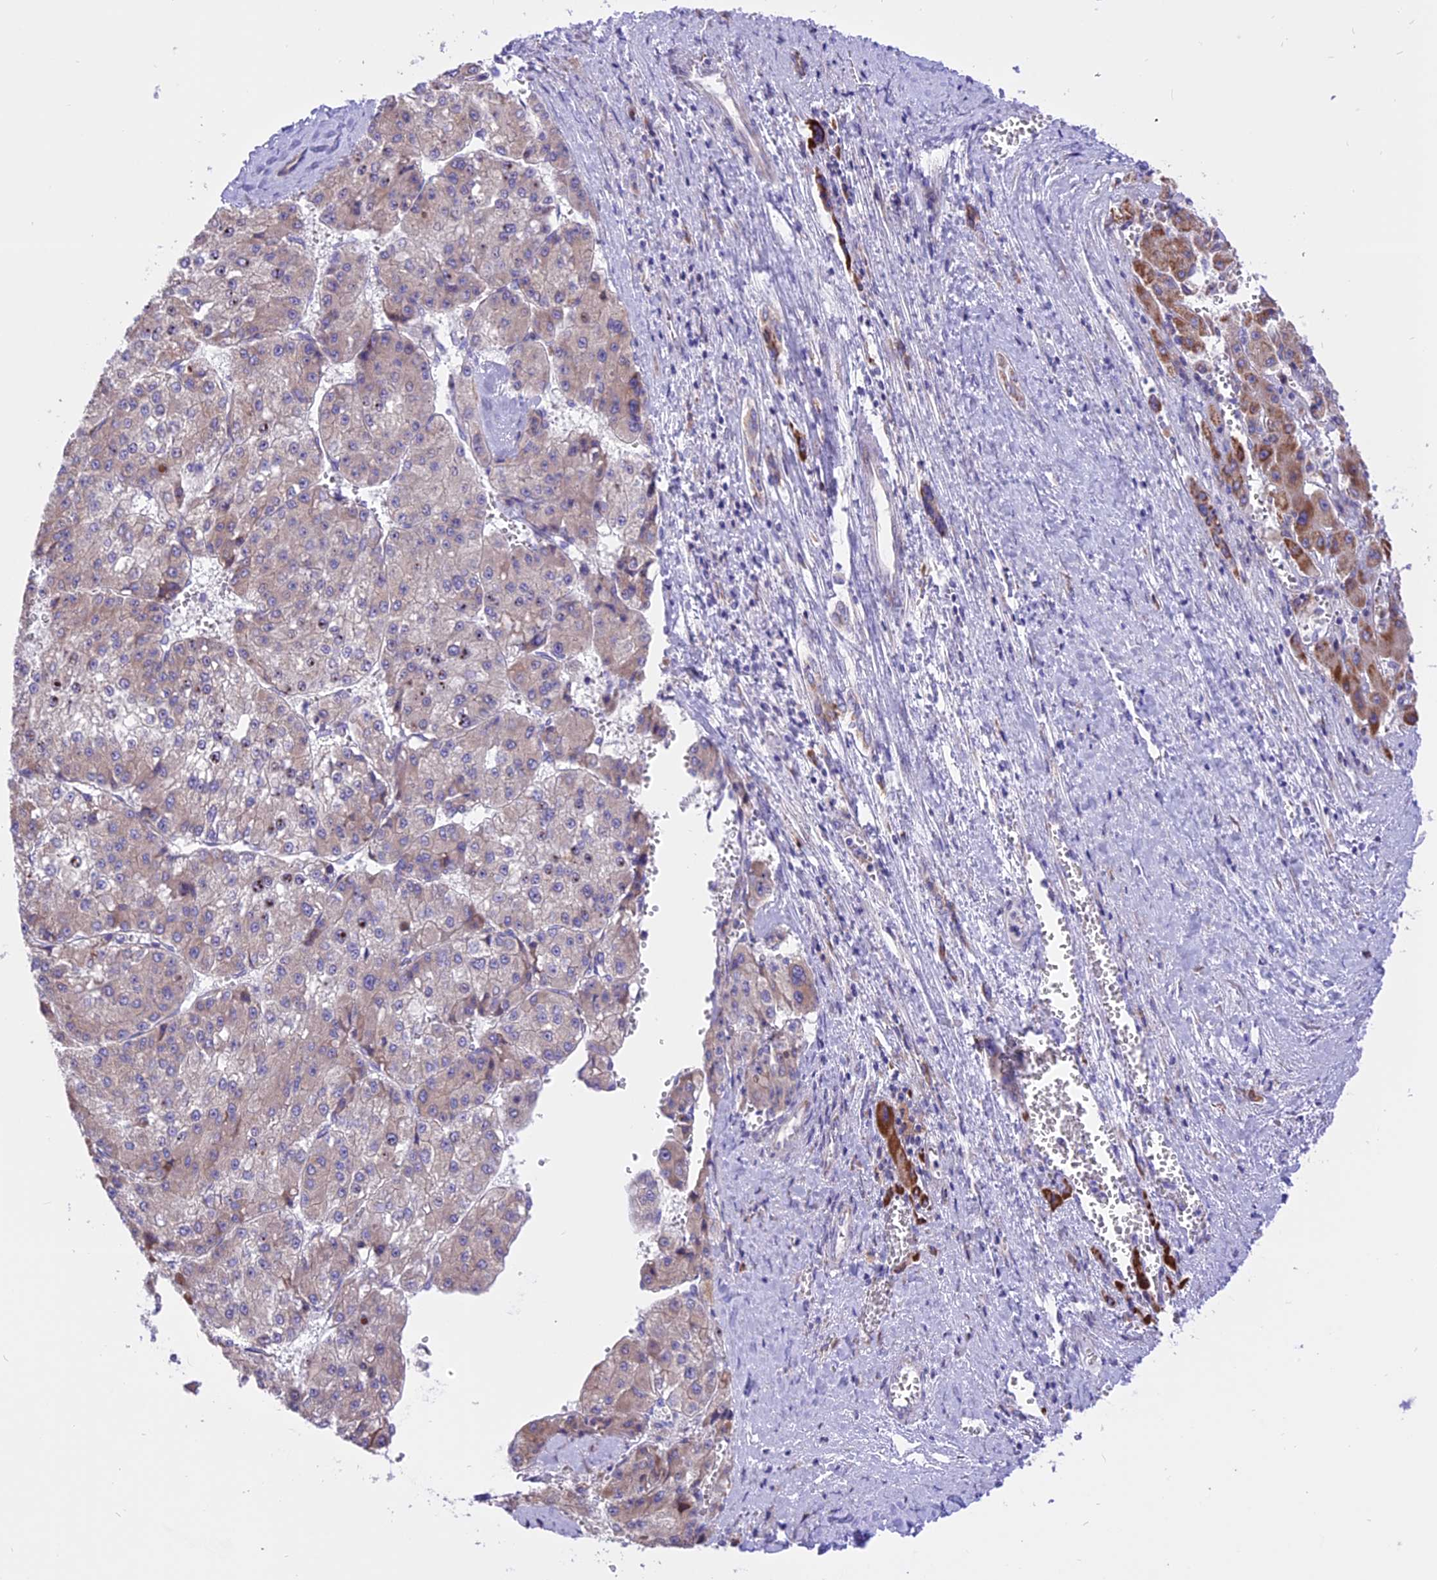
{"staining": {"intensity": "weak", "quantity": "<25%", "location": "cytoplasmic/membranous"}, "tissue": "liver cancer", "cell_type": "Tumor cells", "image_type": "cancer", "snomed": [{"axis": "morphology", "description": "Carcinoma, Hepatocellular, NOS"}, {"axis": "topography", "description": "Liver"}], "caption": "This image is of liver cancer (hepatocellular carcinoma) stained with IHC to label a protein in brown with the nuclei are counter-stained blue. There is no expression in tumor cells. (Brightfield microscopy of DAB (3,3'-diaminobenzidine) IHC at high magnification).", "gene": "ARMCX6", "patient": {"sex": "female", "age": 73}}